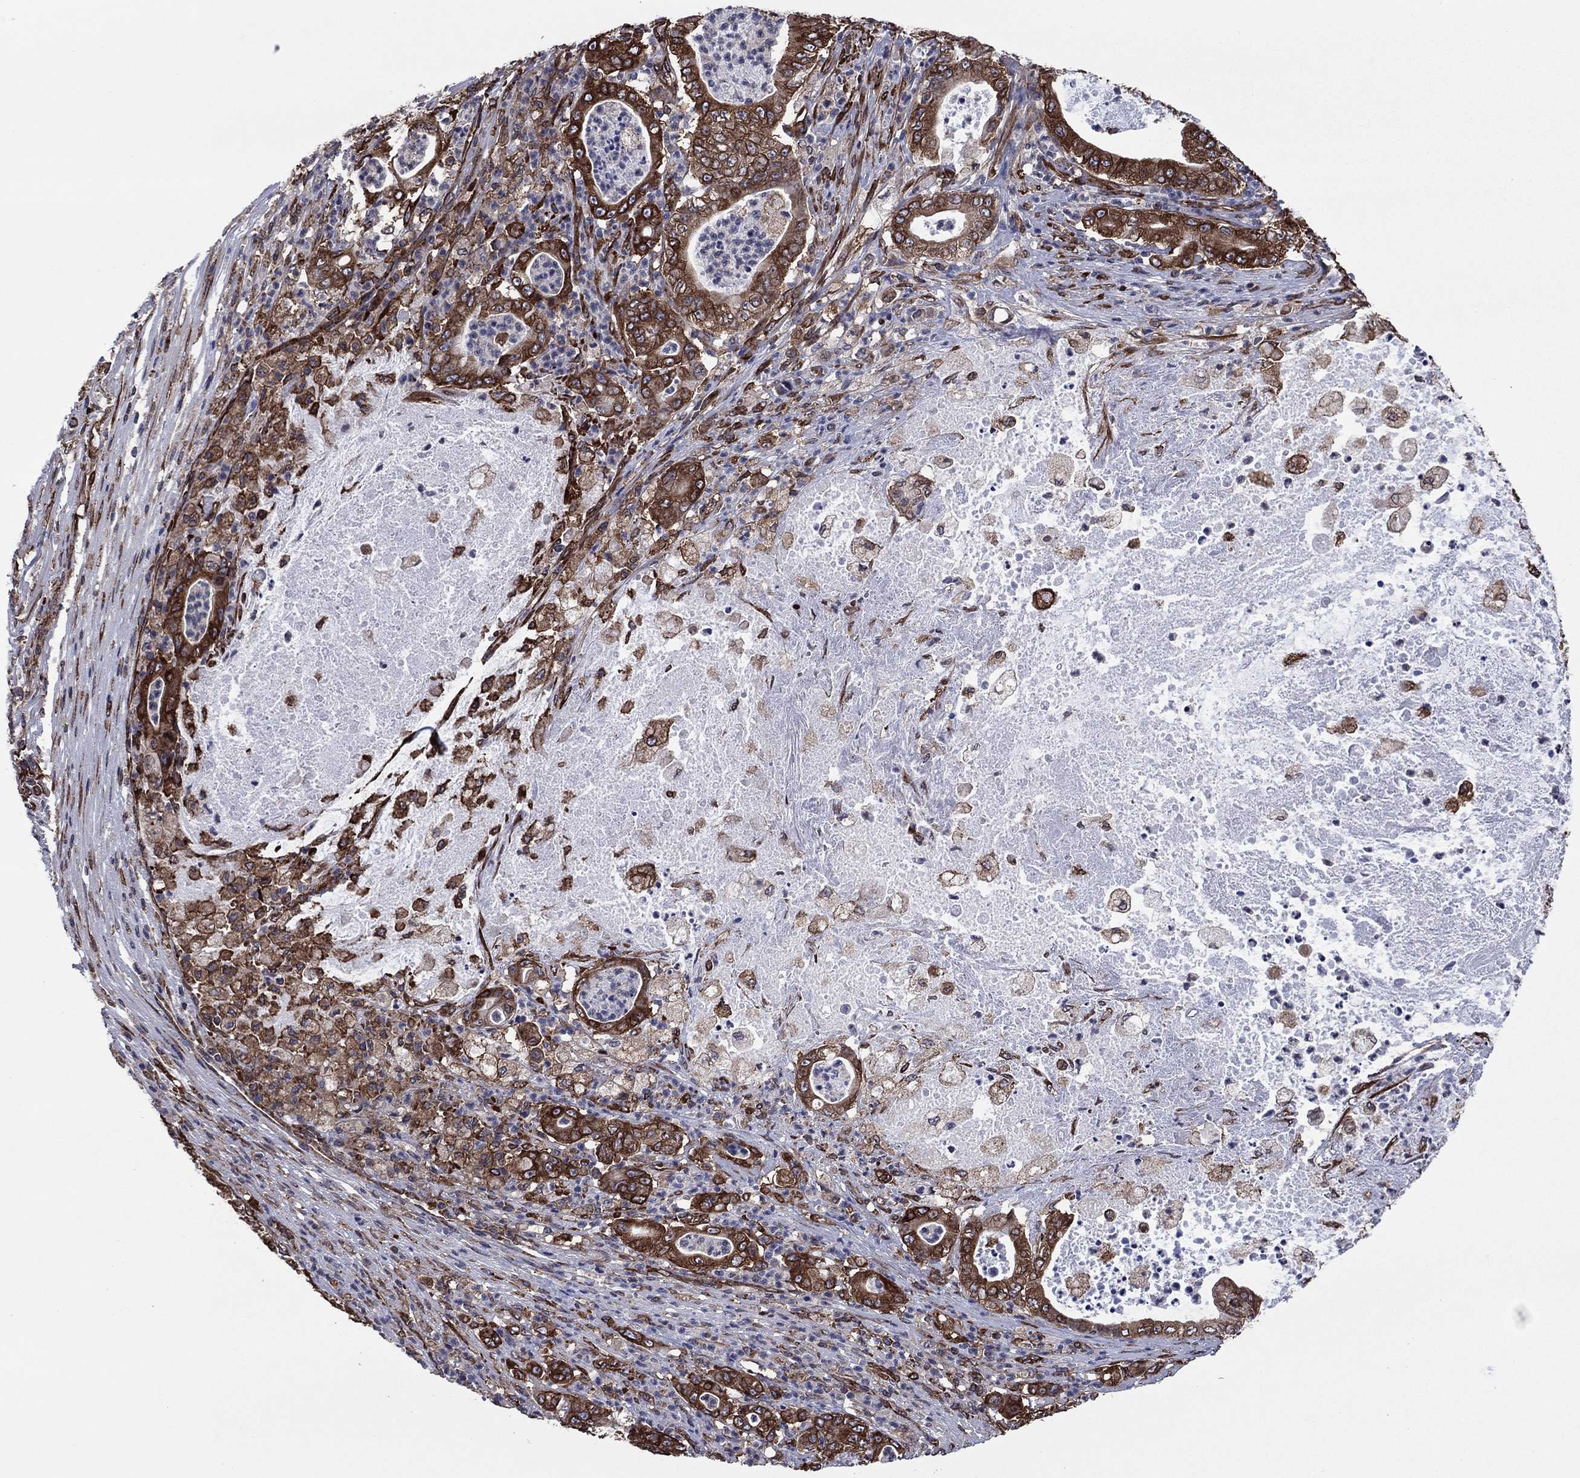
{"staining": {"intensity": "strong", "quantity": ">75%", "location": "cytoplasmic/membranous"}, "tissue": "pancreatic cancer", "cell_type": "Tumor cells", "image_type": "cancer", "snomed": [{"axis": "morphology", "description": "Adenocarcinoma, NOS"}, {"axis": "topography", "description": "Pancreas"}], "caption": "Protein staining shows strong cytoplasmic/membranous positivity in about >75% of tumor cells in pancreatic adenocarcinoma.", "gene": "YBX1", "patient": {"sex": "male", "age": 71}}